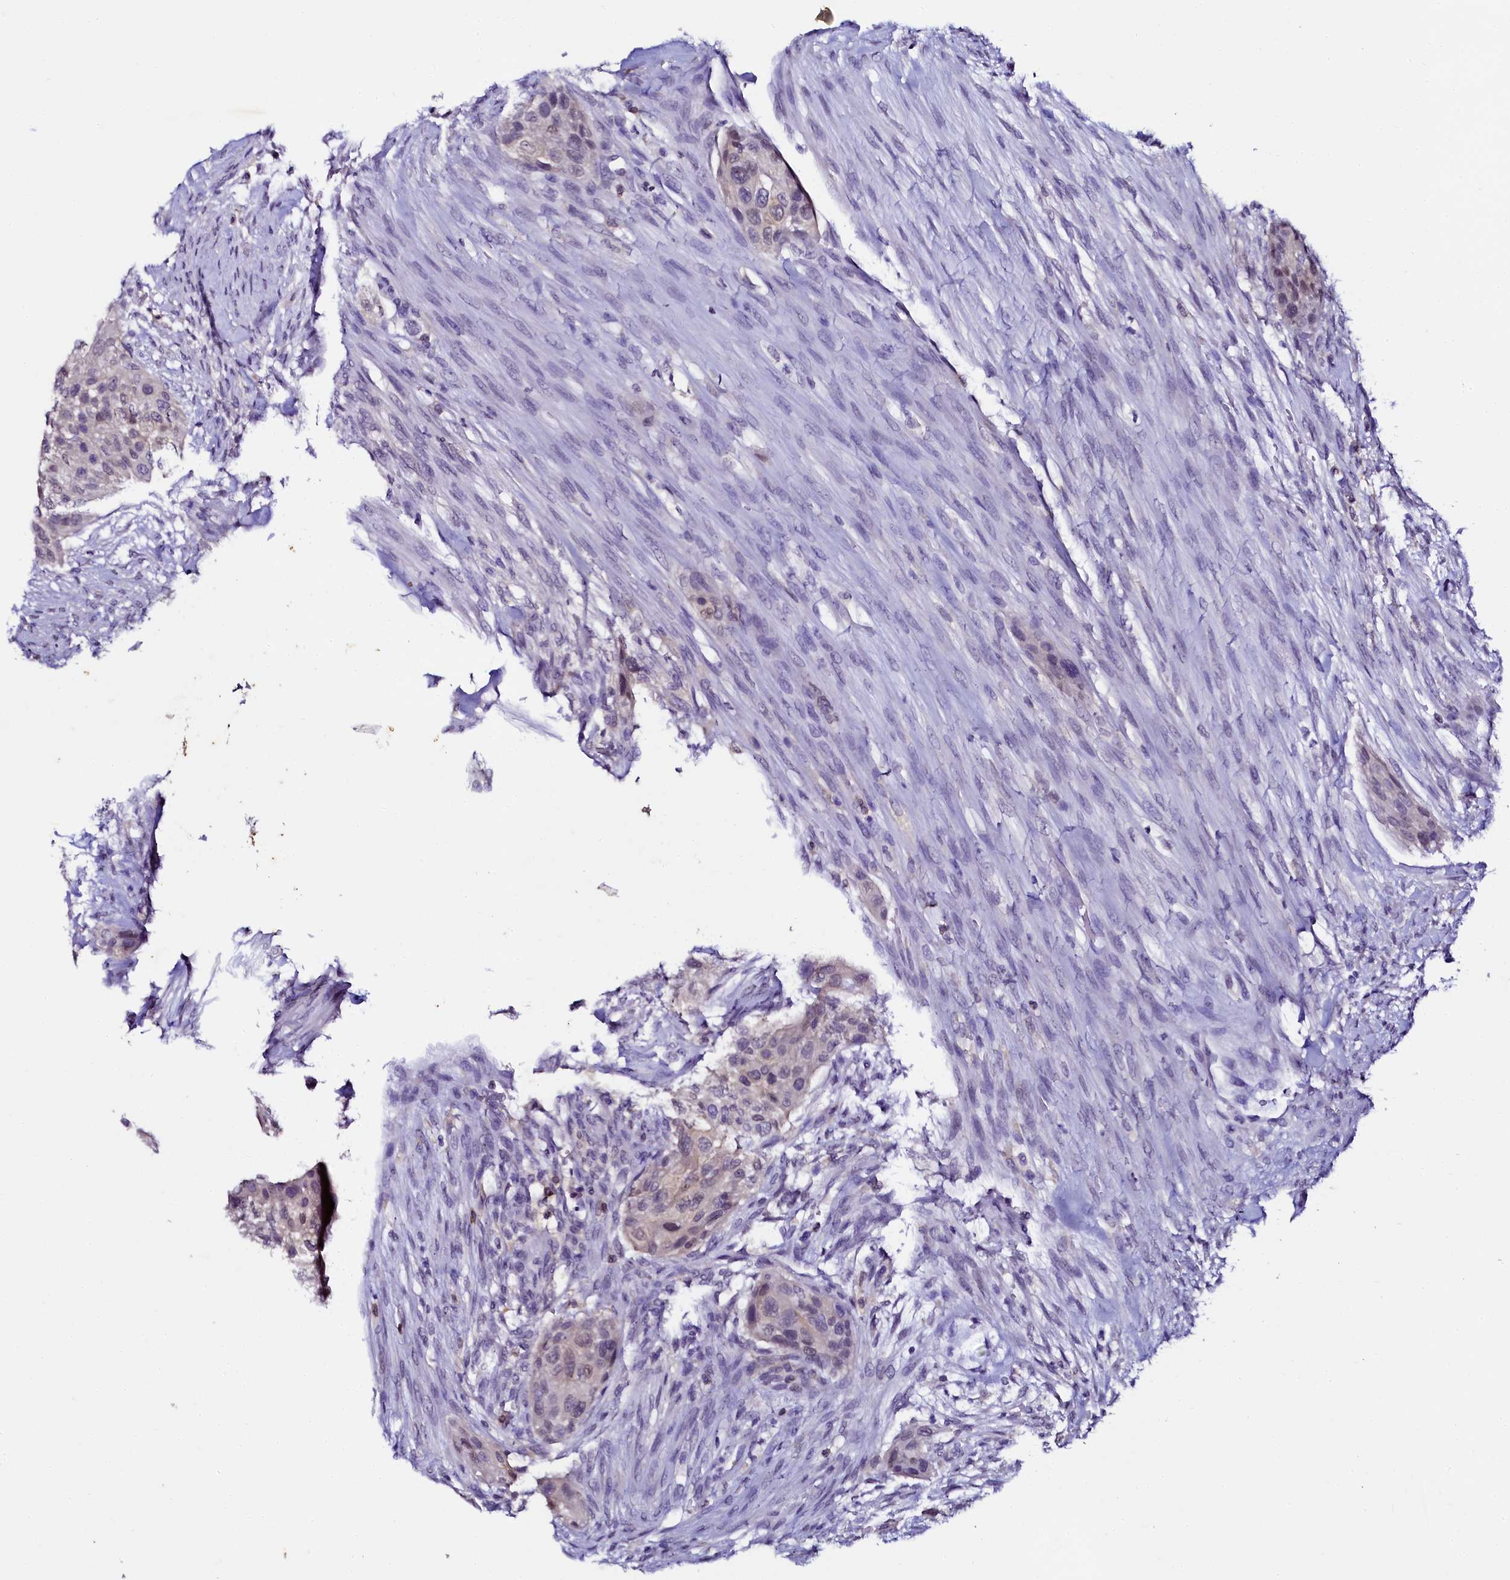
{"staining": {"intensity": "weak", "quantity": "<25%", "location": "nuclear"}, "tissue": "urothelial cancer", "cell_type": "Tumor cells", "image_type": "cancer", "snomed": [{"axis": "morphology", "description": "Urothelial carcinoma, High grade"}, {"axis": "topography", "description": "Urinary bladder"}], "caption": "Immunohistochemical staining of human urothelial carcinoma (high-grade) reveals no significant staining in tumor cells.", "gene": "SORD", "patient": {"sex": "male", "age": 35}}